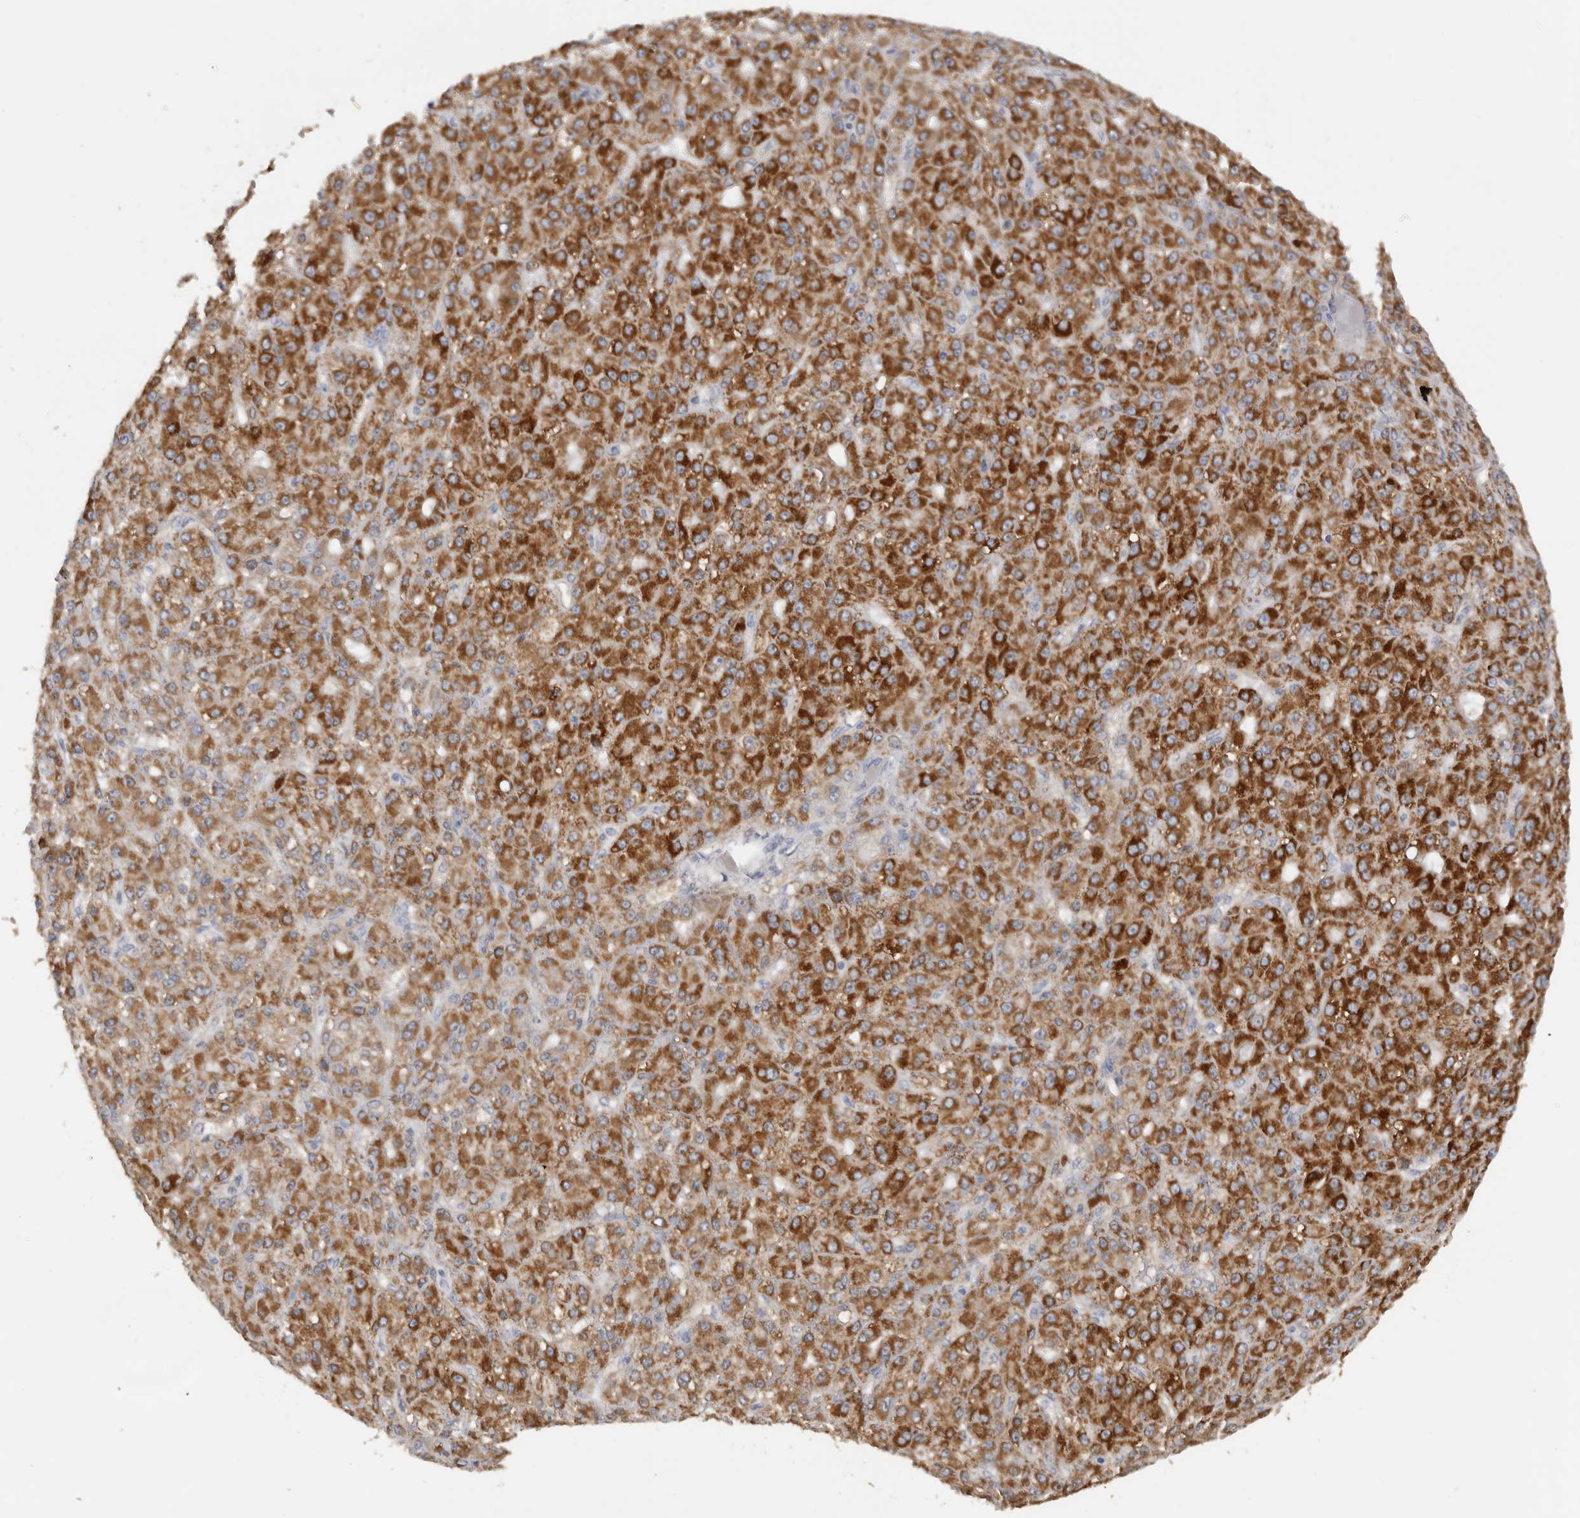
{"staining": {"intensity": "strong", "quantity": "25%-75%", "location": "cytoplasmic/membranous"}, "tissue": "liver cancer", "cell_type": "Tumor cells", "image_type": "cancer", "snomed": [{"axis": "morphology", "description": "Carcinoma, Hepatocellular, NOS"}, {"axis": "topography", "description": "Liver"}], "caption": "A photomicrograph showing strong cytoplasmic/membranous staining in about 25%-75% of tumor cells in liver cancer, as visualized by brown immunohistochemical staining.", "gene": "DYRK2", "patient": {"sex": "male", "age": 67}}